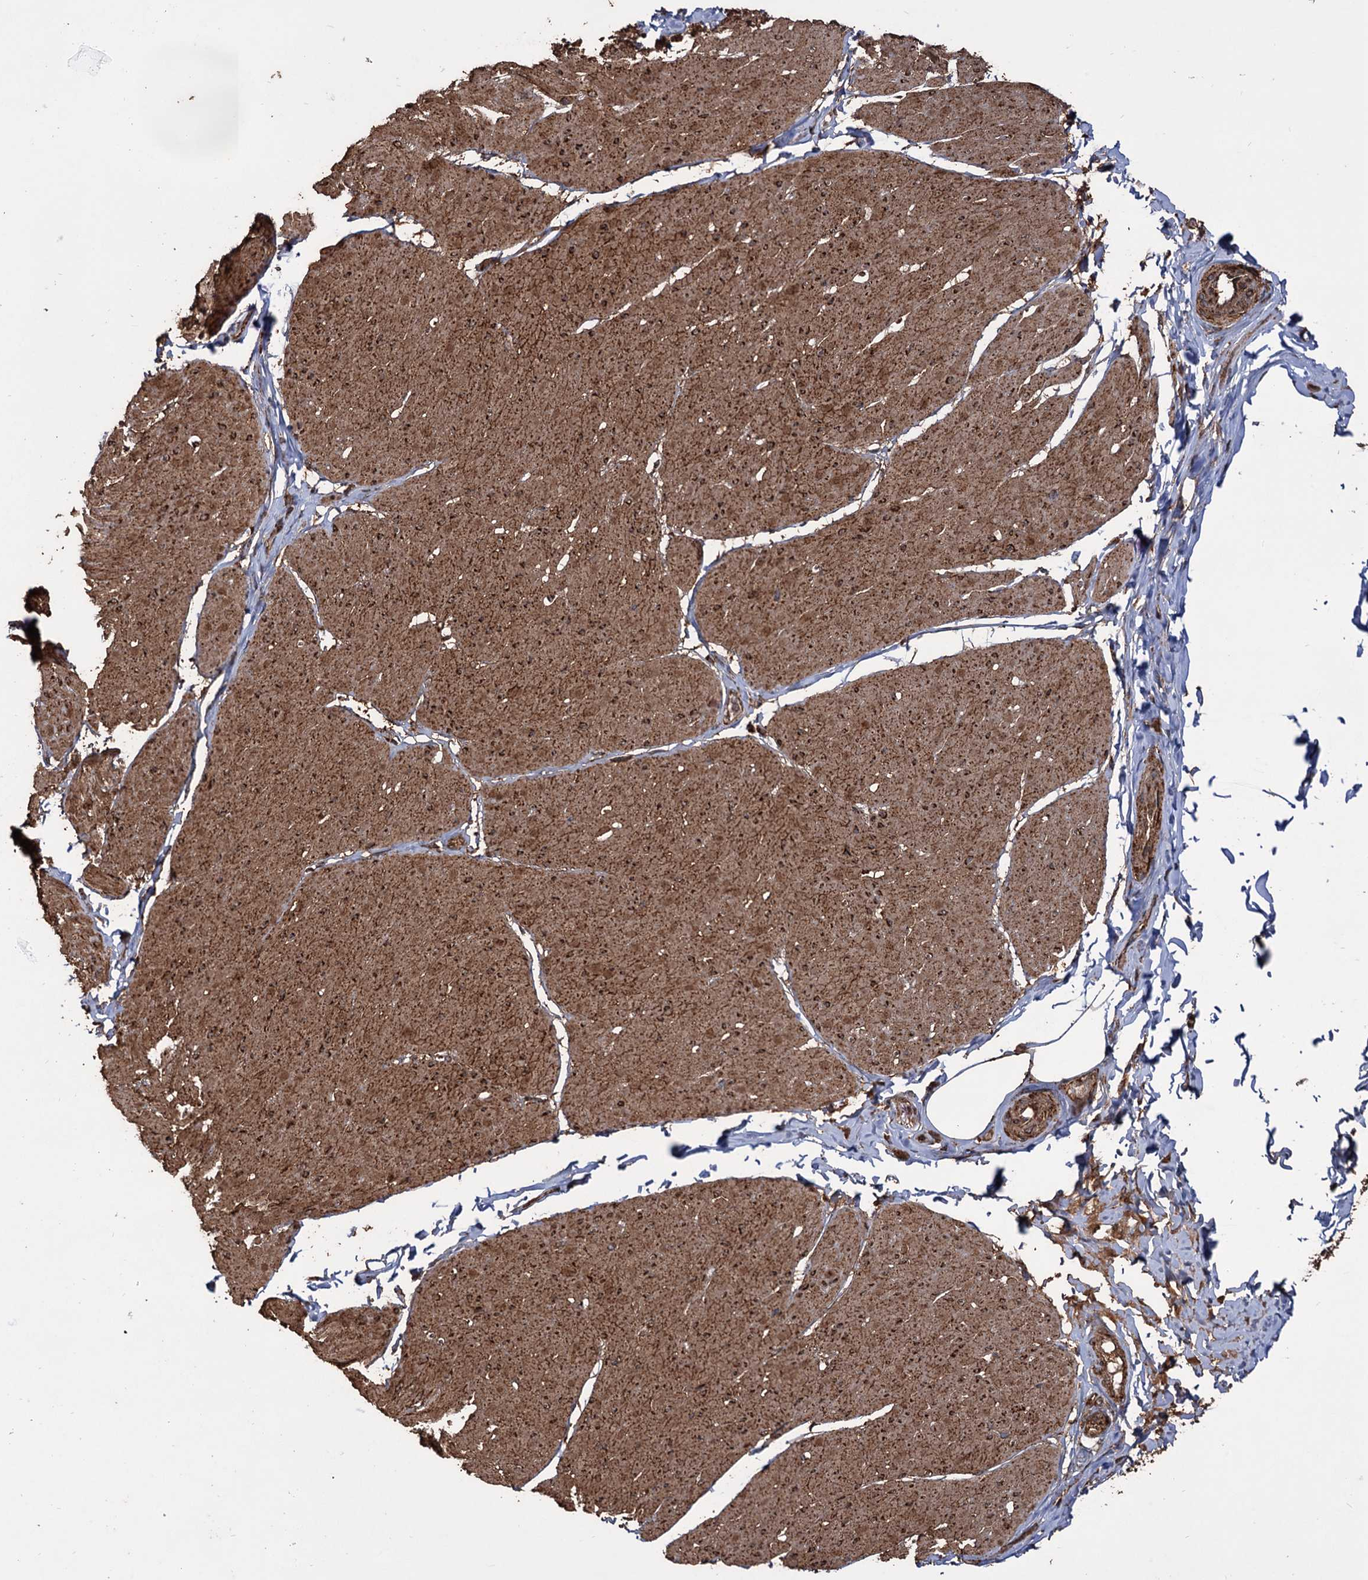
{"staining": {"intensity": "moderate", "quantity": ">75%", "location": "cytoplasmic/membranous"}, "tissue": "smooth muscle", "cell_type": "Smooth muscle cells", "image_type": "normal", "snomed": [{"axis": "morphology", "description": "Urothelial carcinoma, High grade"}, {"axis": "topography", "description": "Urinary bladder"}], "caption": "Normal smooth muscle demonstrates moderate cytoplasmic/membranous positivity in about >75% of smooth muscle cells The staining was performed using DAB to visualize the protein expression in brown, while the nuclei were stained in blue with hematoxylin (Magnification: 20x)..", "gene": "IPO4", "patient": {"sex": "male", "age": 46}}